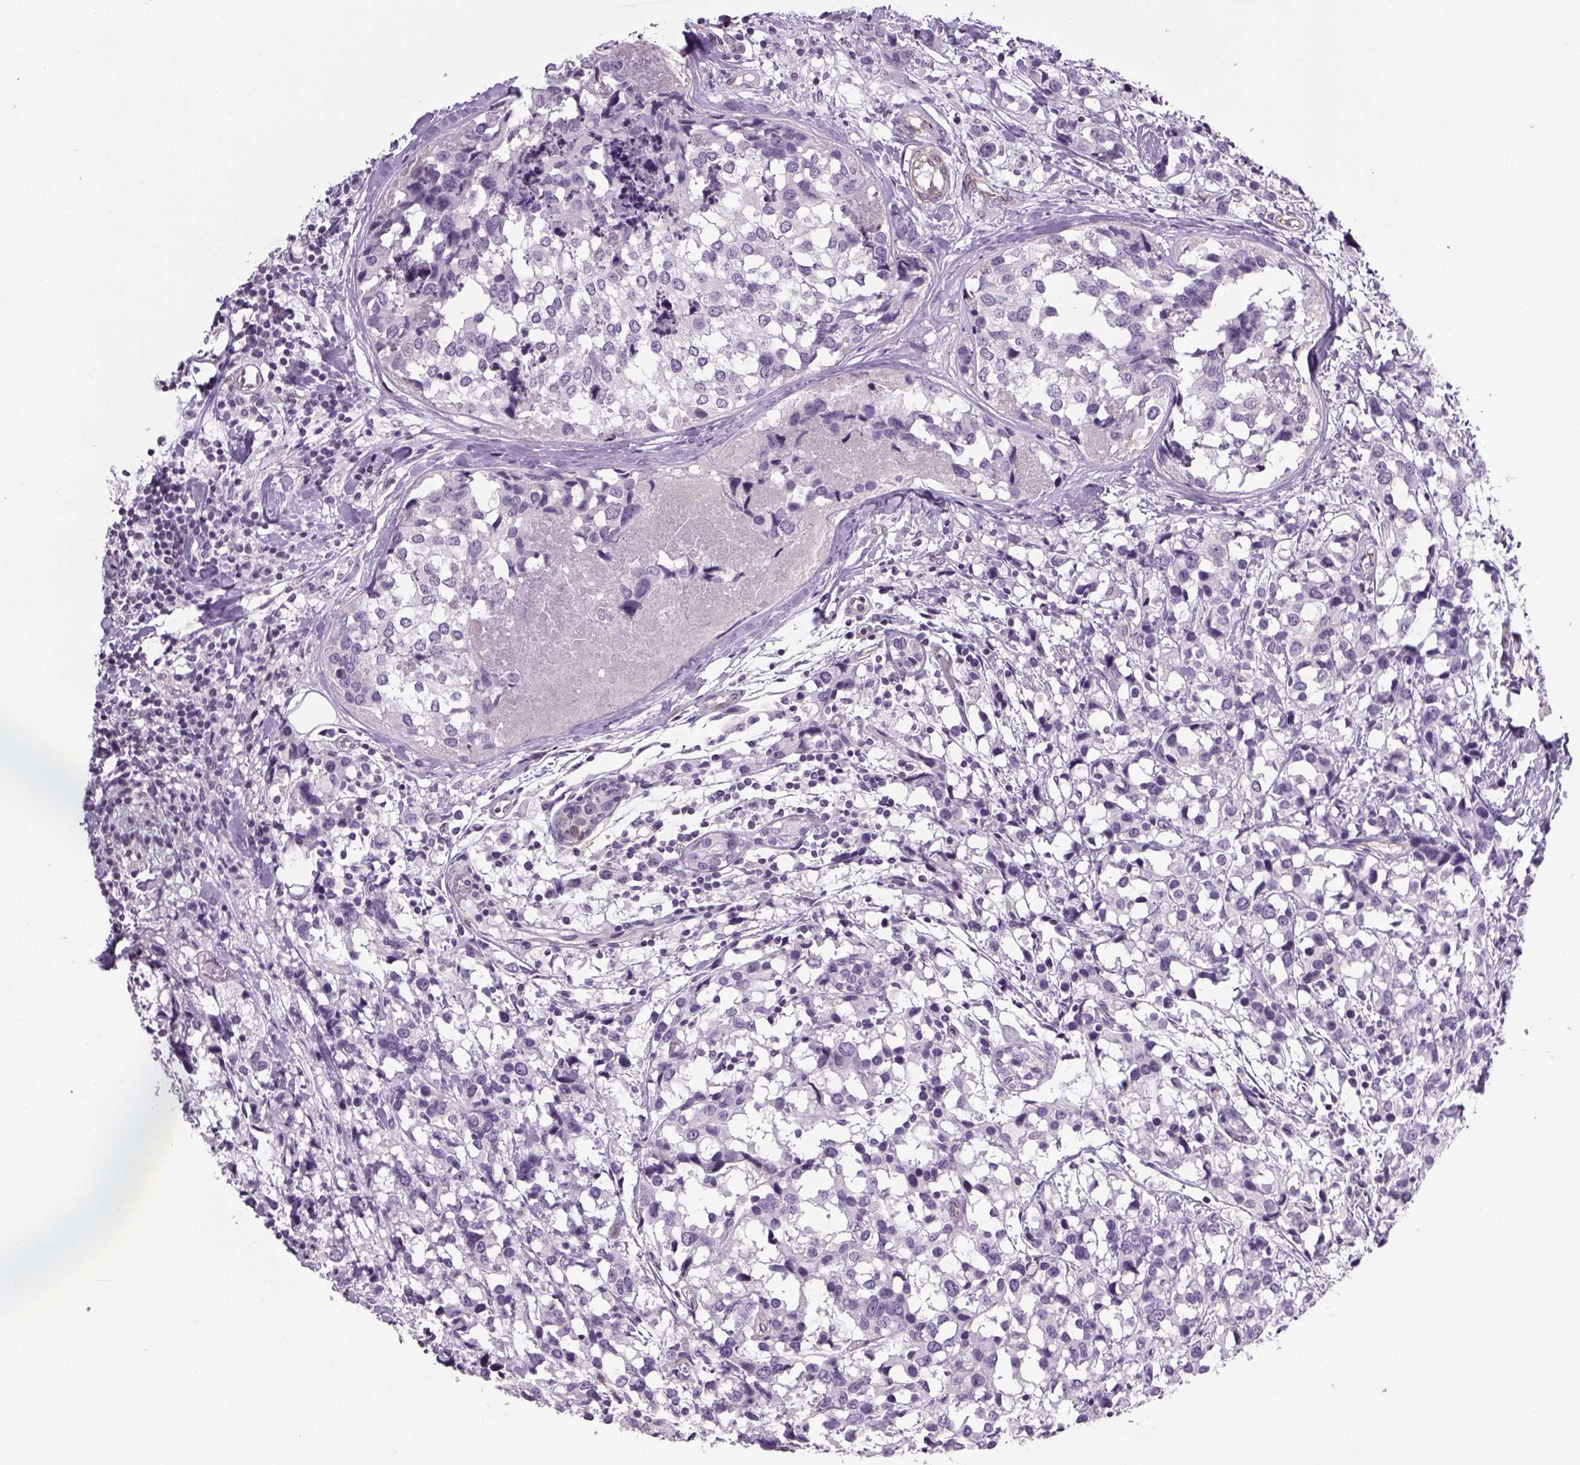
{"staining": {"intensity": "negative", "quantity": "none", "location": "none"}, "tissue": "breast cancer", "cell_type": "Tumor cells", "image_type": "cancer", "snomed": [{"axis": "morphology", "description": "Lobular carcinoma"}, {"axis": "topography", "description": "Breast"}], "caption": "Immunohistochemistry image of breast cancer (lobular carcinoma) stained for a protein (brown), which demonstrates no staining in tumor cells.", "gene": "PRRT1", "patient": {"sex": "female", "age": 59}}